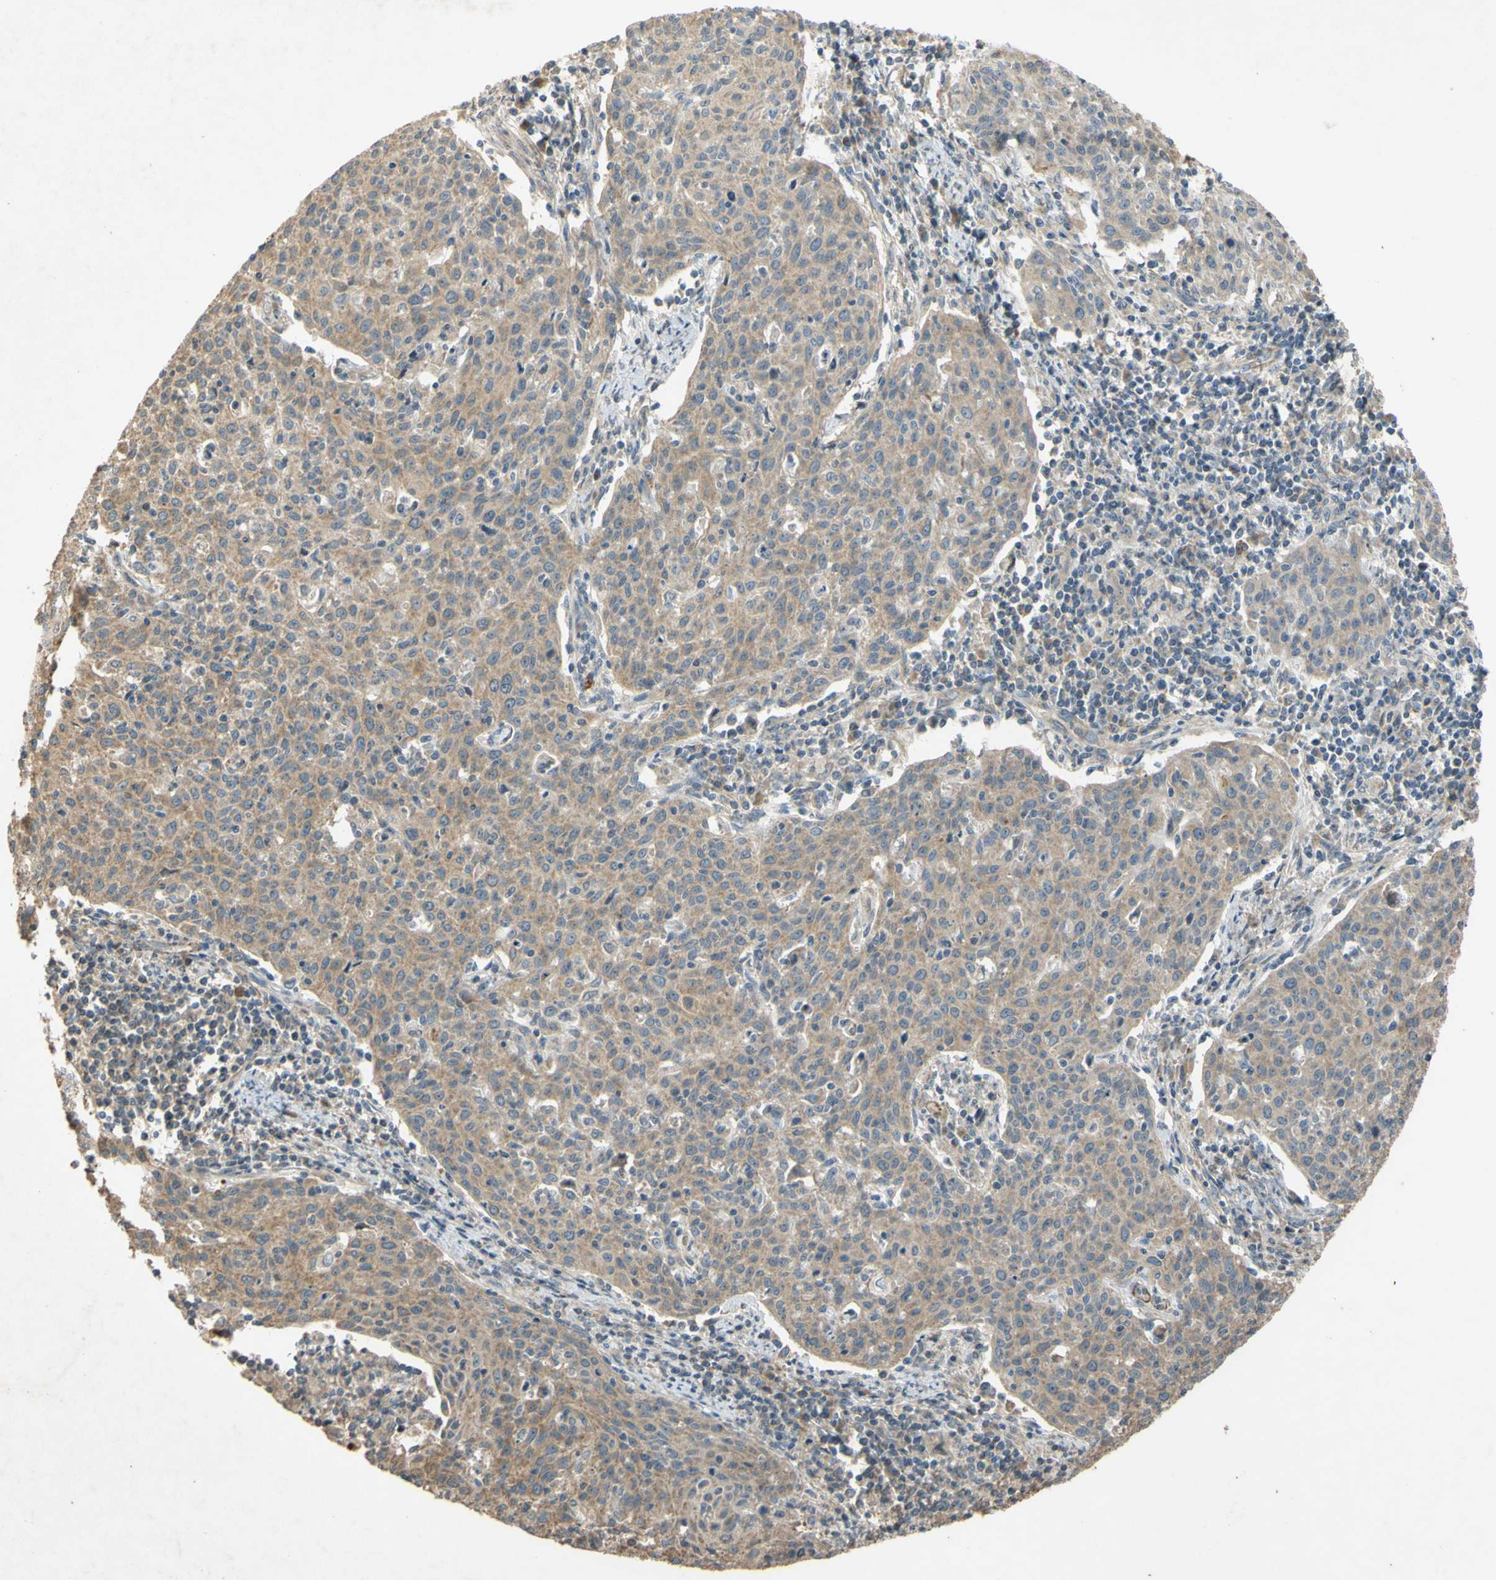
{"staining": {"intensity": "moderate", "quantity": ">75%", "location": "cytoplasmic/membranous"}, "tissue": "cervical cancer", "cell_type": "Tumor cells", "image_type": "cancer", "snomed": [{"axis": "morphology", "description": "Squamous cell carcinoma, NOS"}, {"axis": "topography", "description": "Cervix"}], "caption": "Moderate cytoplasmic/membranous positivity is appreciated in about >75% of tumor cells in cervical squamous cell carcinoma. (DAB IHC, brown staining for protein, blue staining for nuclei).", "gene": "PARD6A", "patient": {"sex": "female", "age": 38}}